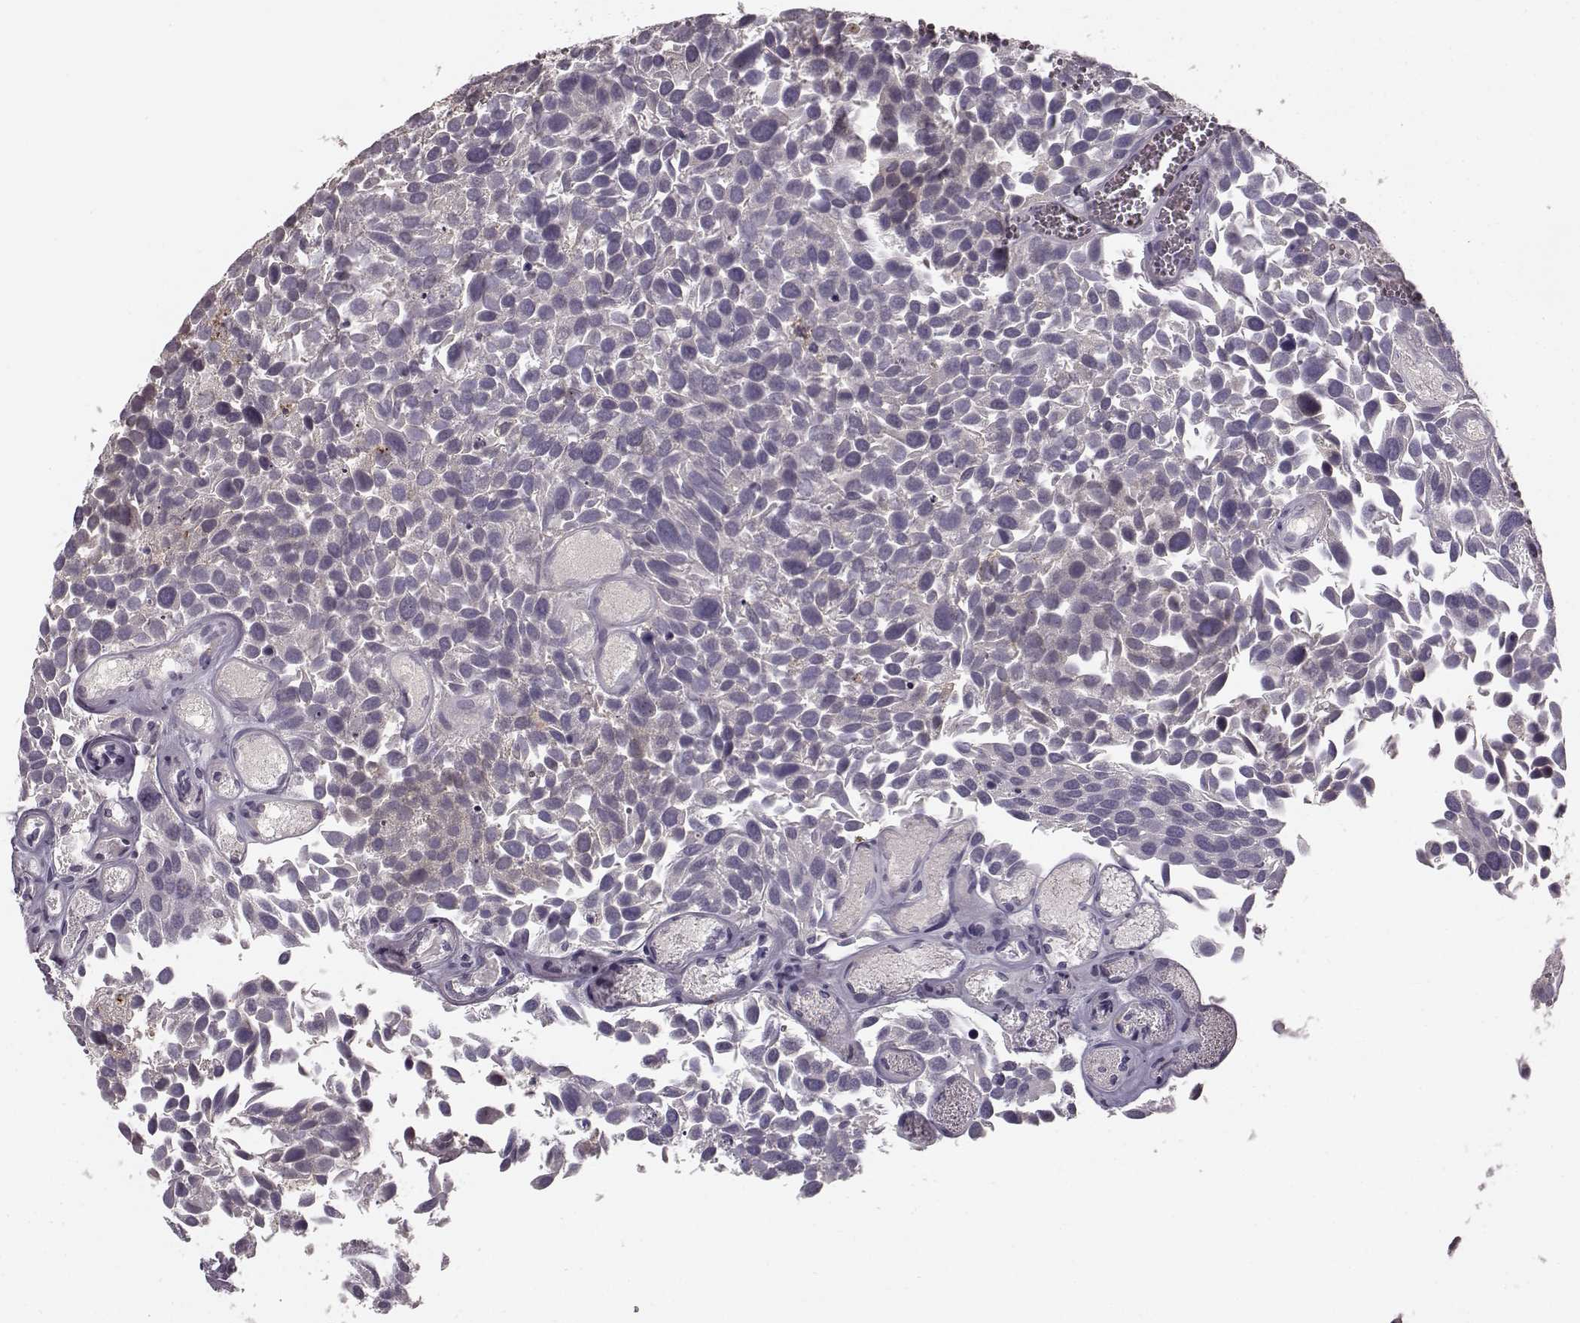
{"staining": {"intensity": "negative", "quantity": "none", "location": "none"}, "tissue": "urothelial cancer", "cell_type": "Tumor cells", "image_type": "cancer", "snomed": [{"axis": "morphology", "description": "Urothelial carcinoma, Low grade"}, {"axis": "topography", "description": "Urinary bladder"}], "caption": "There is no significant staining in tumor cells of low-grade urothelial carcinoma.", "gene": "MTR", "patient": {"sex": "female", "age": 69}}